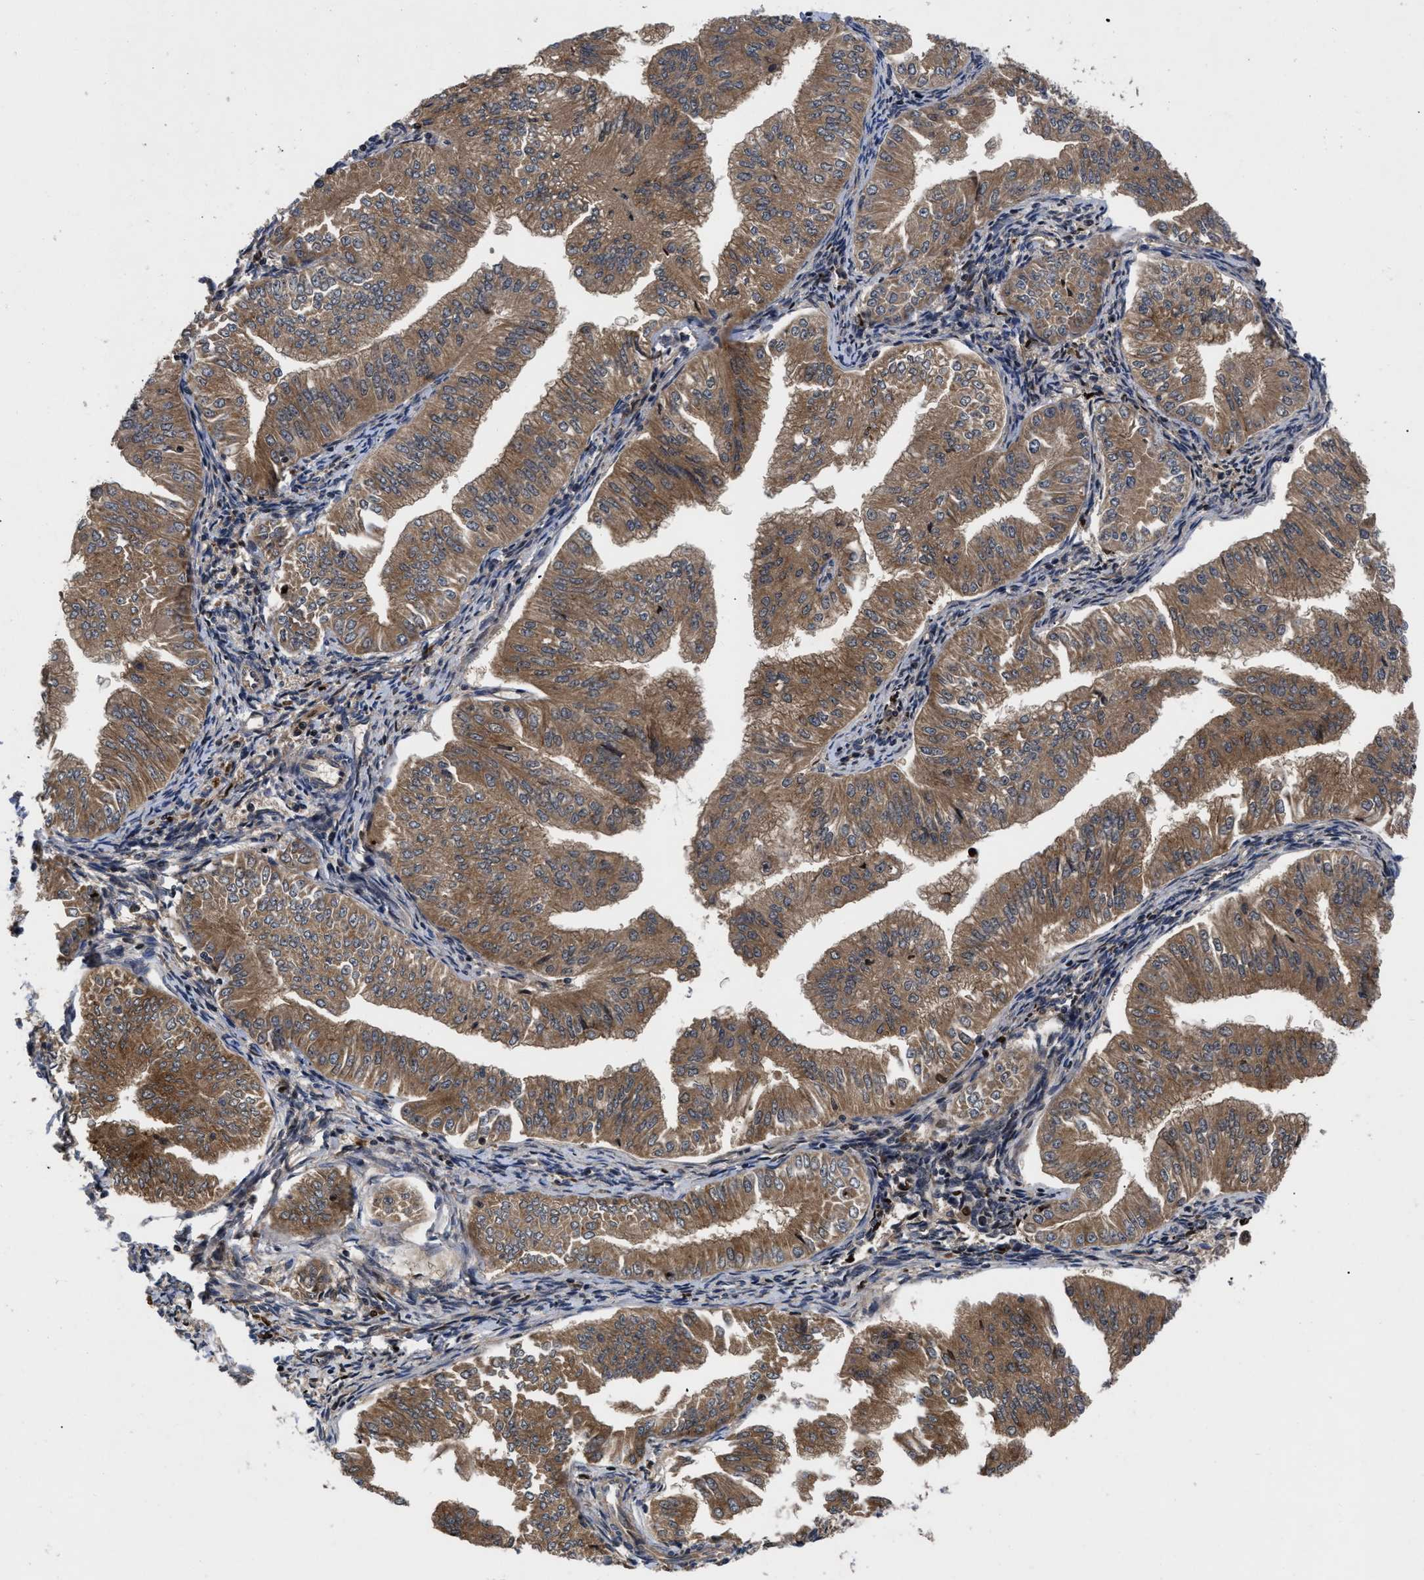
{"staining": {"intensity": "moderate", "quantity": ">75%", "location": "cytoplasmic/membranous"}, "tissue": "endometrial cancer", "cell_type": "Tumor cells", "image_type": "cancer", "snomed": [{"axis": "morphology", "description": "Normal tissue, NOS"}, {"axis": "morphology", "description": "Adenocarcinoma, NOS"}, {"axis": "topography", "description": "Endometrium"}], "caption": "About >75% of tumor cells in adenocarcinoma (endometrial) reveal moderate cytoplasmic/membranous protein positivity as visualized by brown immunohistochemical staining.", "gene": "FAM200A", "patient": {"sex": "female", "age": 53}}